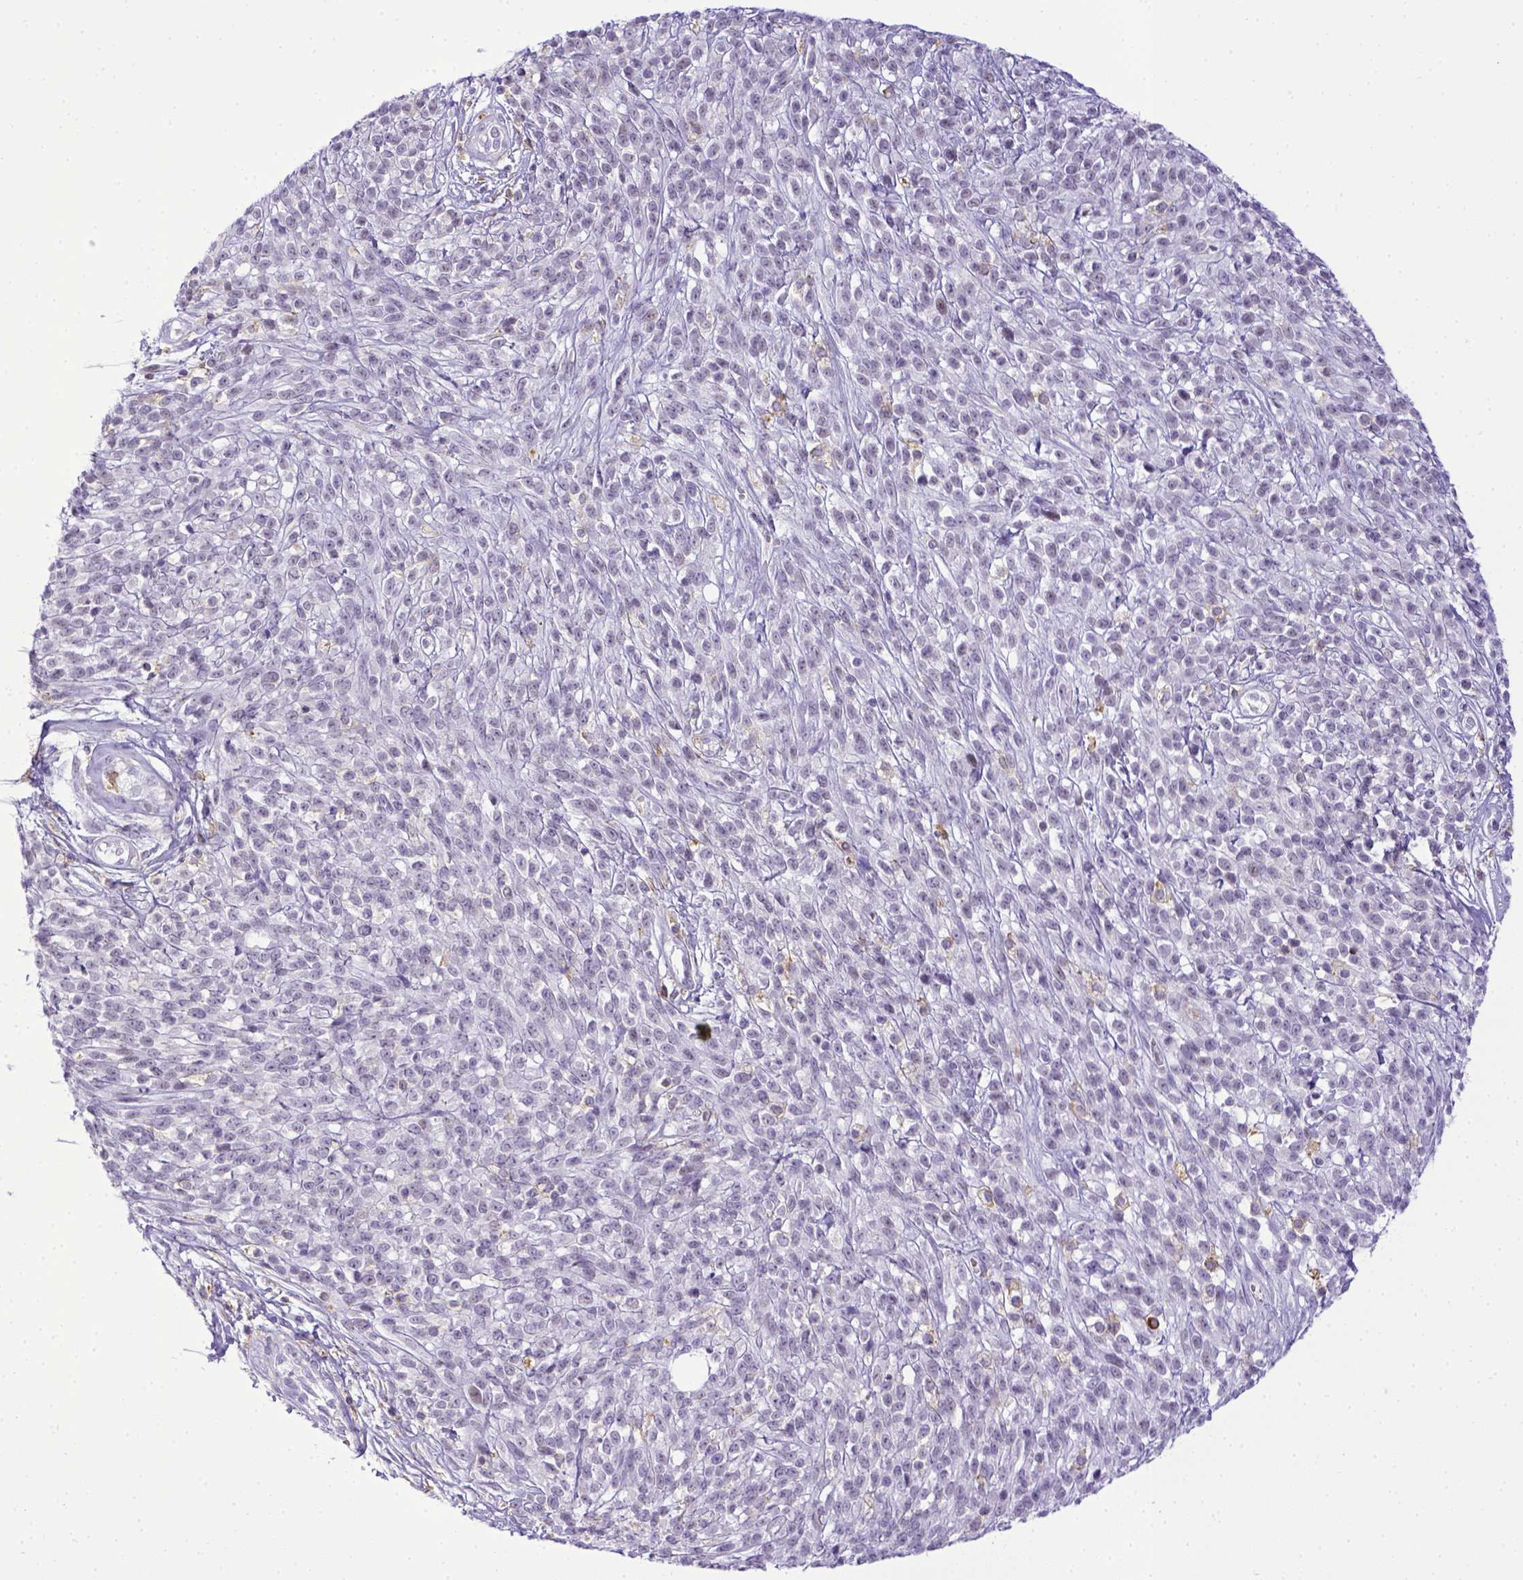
{"staining": {"intensity": "negative", "quantity": "none", "location": "none"}, "tissue": "melanoma", "cell_type": "Tumor cells", "image_type": "cancer", "snomed": [{"axis": "morphology", "description": "Malignant melanoma, NOS"}, {"axis": "topography", "description": "Skin"}, {"axis": "topography", "description": "Skin of trunk"}], "caption": "IHC photomicrograph of human malignant melanoma stained for a protein (brown), which shows no positivity in tumor cells.", "gene": "ITGAM", "patient": {"sex": "male", "age": 74}}